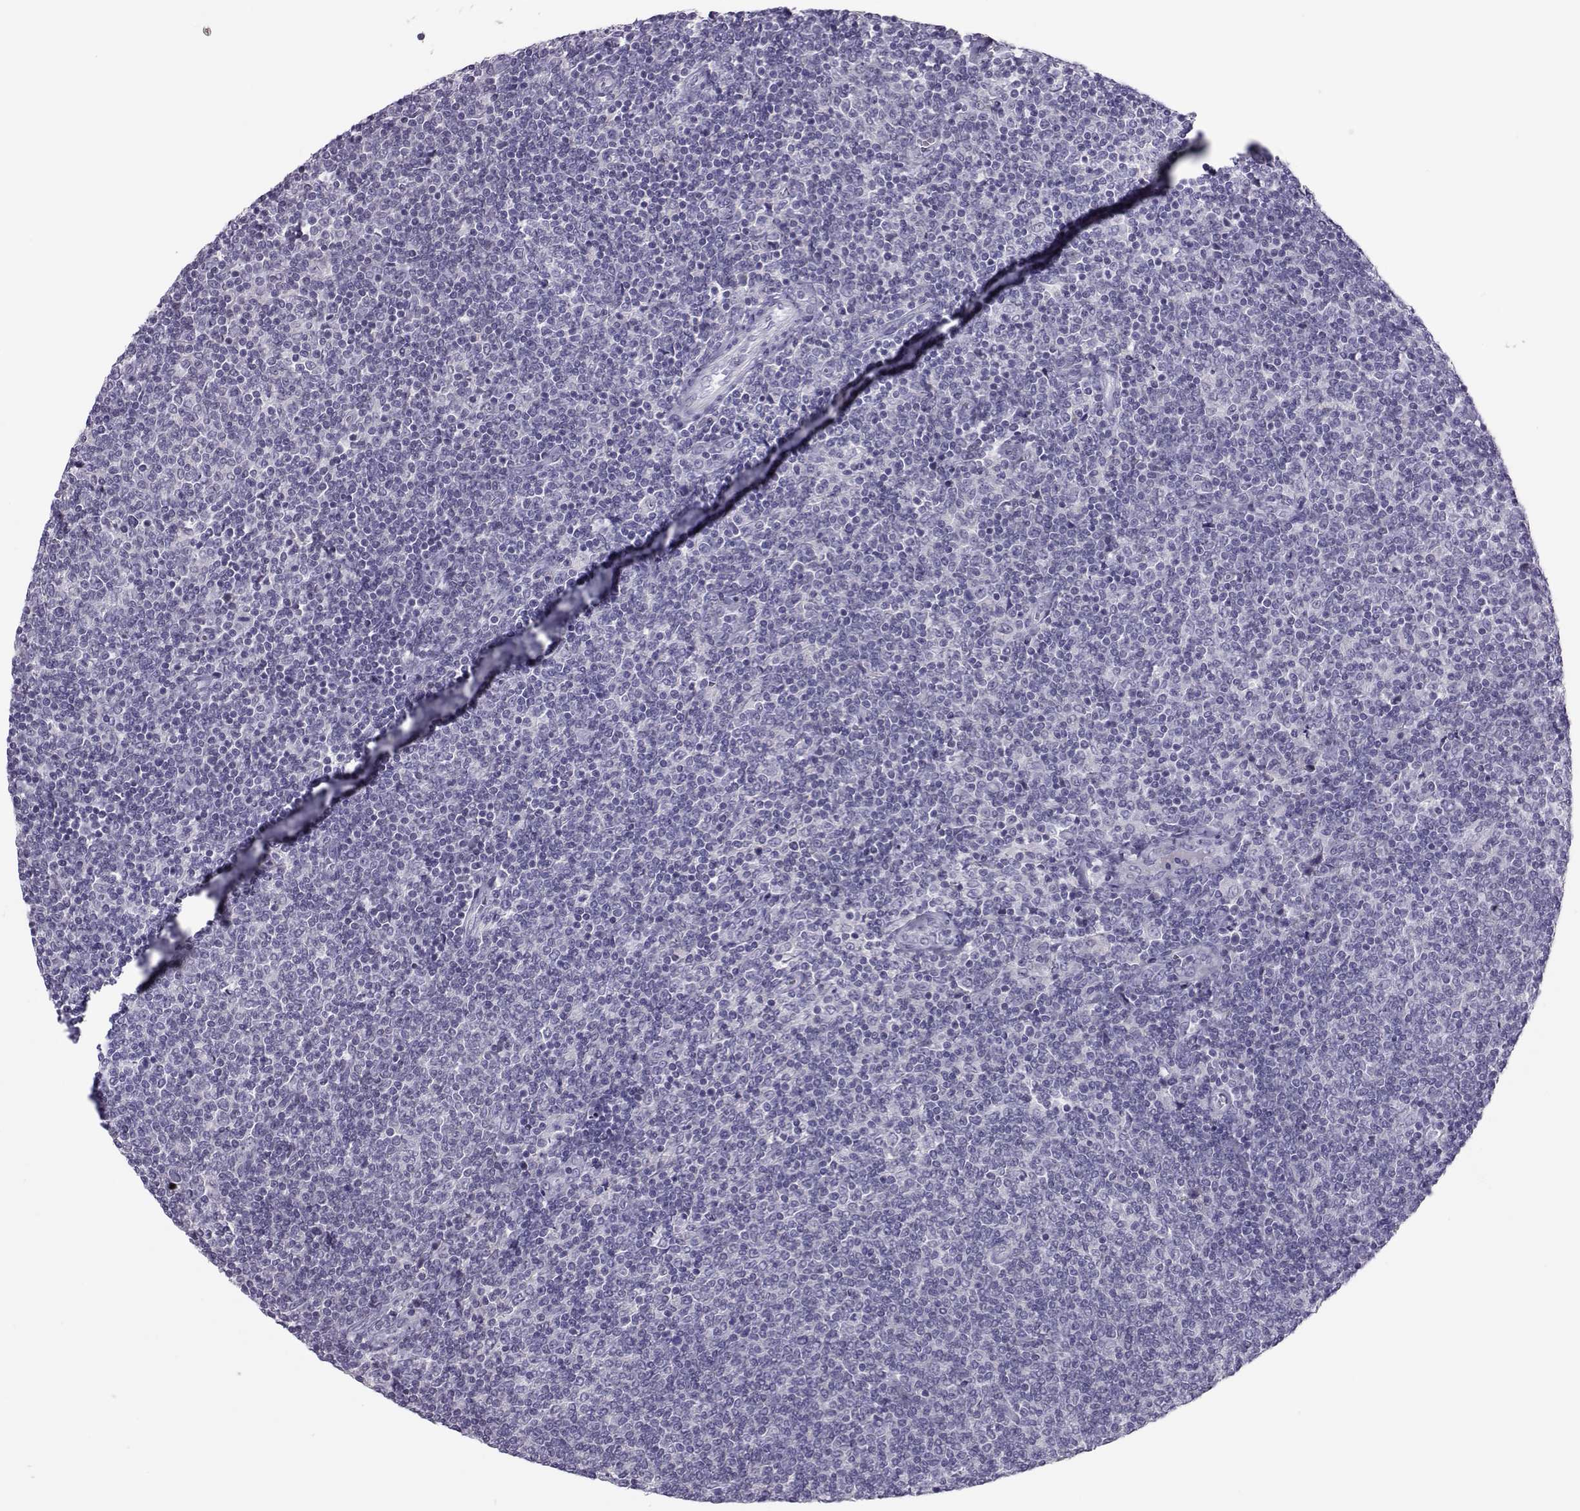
{"staining": {"intensity": "negative", "quantity": "none", "location": "none"}, "tissue": "lymphoma", "cell_type": "Tumor cells", "image_type": "cancer", "snomed": [{"axis": "morphology", "description": "Malignant lymphoma, non-Hodgkin's type, Low grade"}, {"axis": "topography", "description": "Lymph node"}], "caption": "Immunohistochemistry micrograph of human low-grade malignant lymphoma, non-Hodgkin's type stained for a protein (brown), which displays no staining in tumor cells. (DAB (3,3'-diaminobenzidine) immunohistochemistry (IHC) visualized using brightfield microscopy, high magnification).", "gene": "TRPM7", "patient": {"sex": "male", "age": 52}}